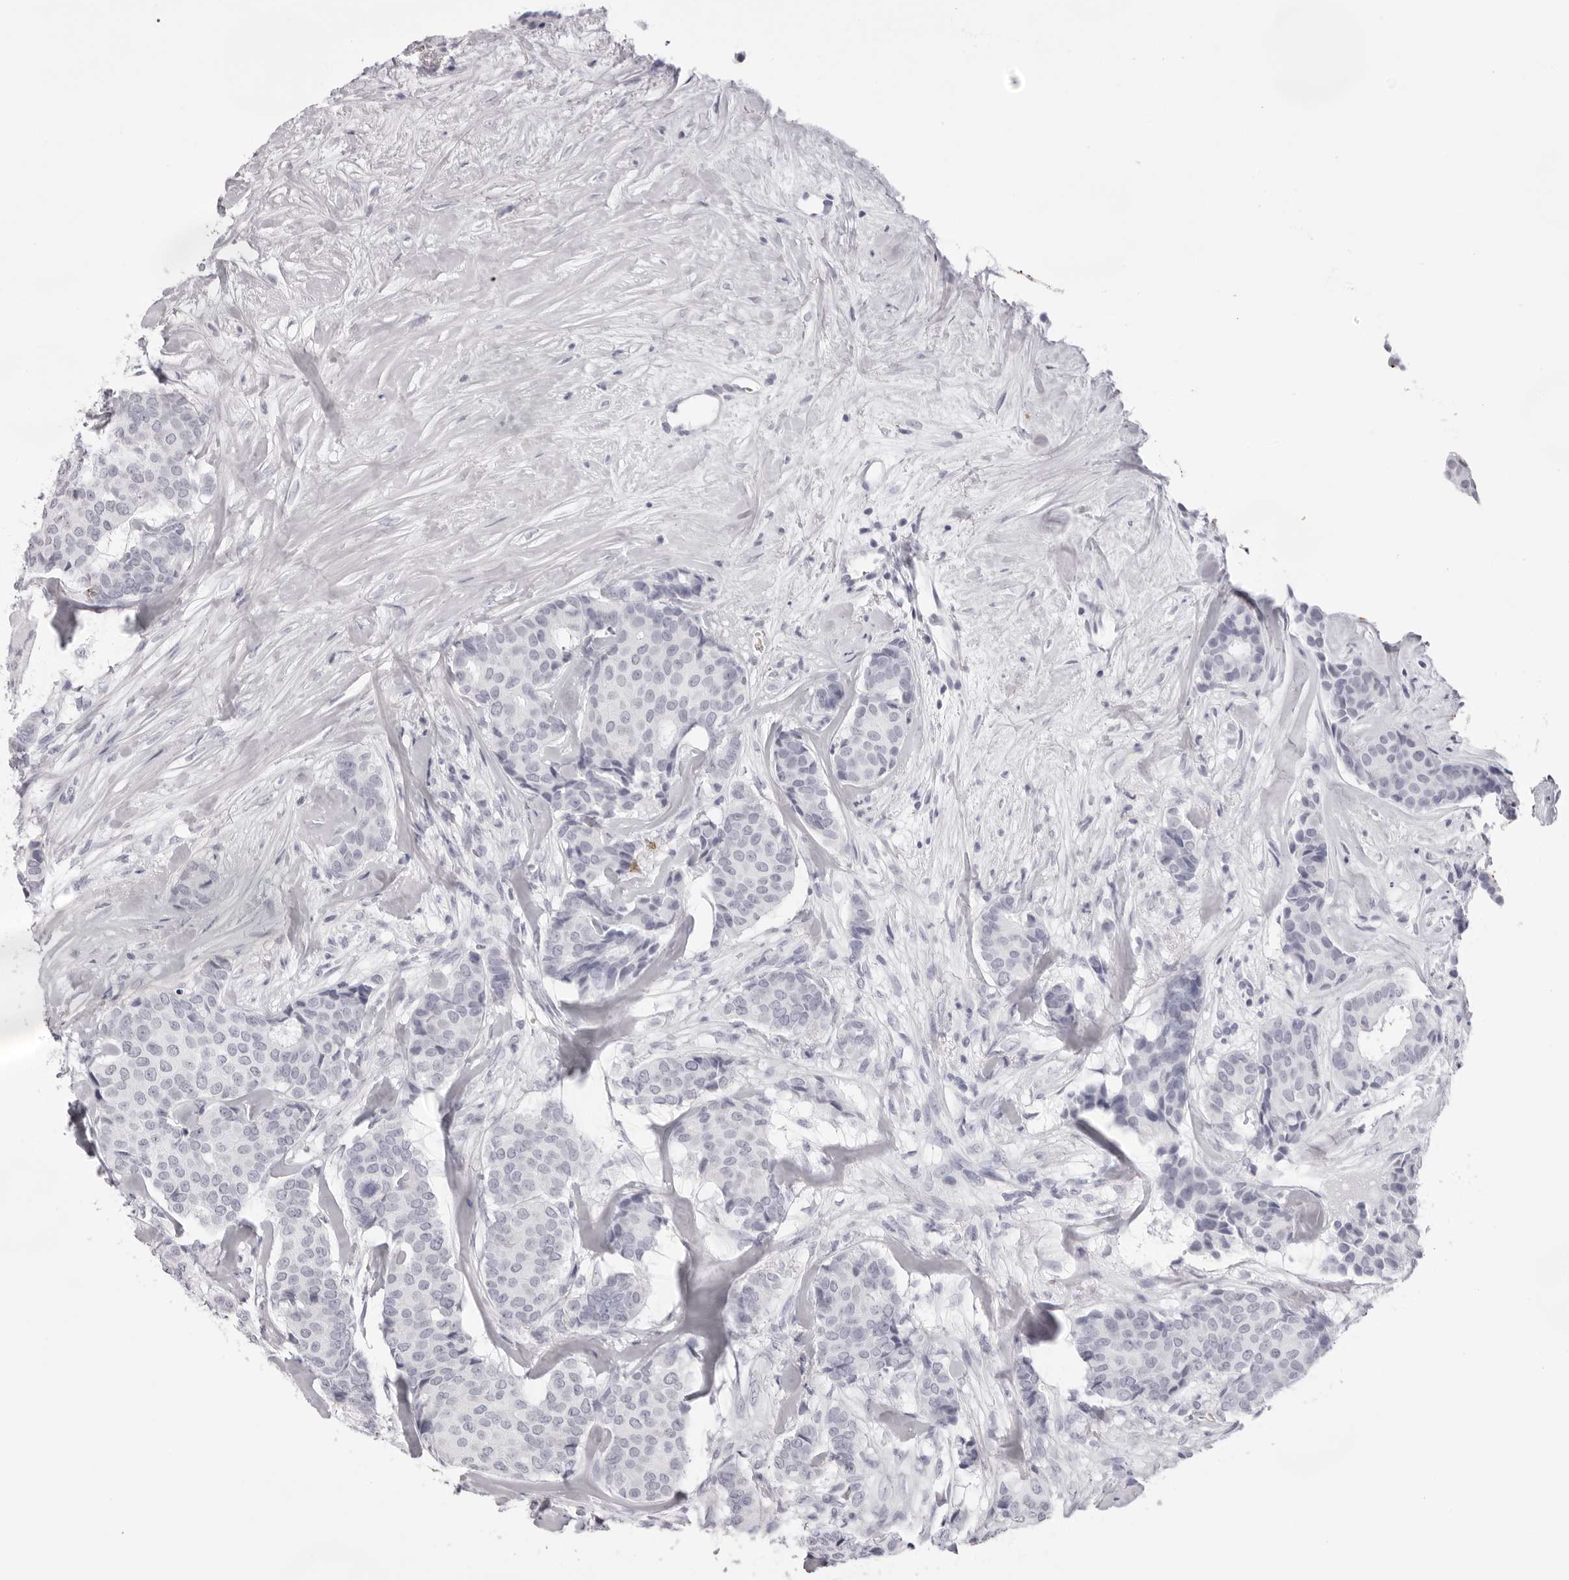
{"staining": {"intensity": "negative", "quantity": "none", "location": "none"}, "tissue": "breast cancer", "cell_type": "Tumor cells", "image_type": "cancer", "snomed": [{"axis": "morphology", "description": "Duct carcinoma"}, {"axis": "topography", "description": "Breast"}], "caption": "DAB (3,3'-diaminobenzidine) immunohistochemical staining of human breast cancer demonstrates no significant staining in tumor cells.", "gene": "SPTA1", "patient": {"sex": "female", "age": 75}}